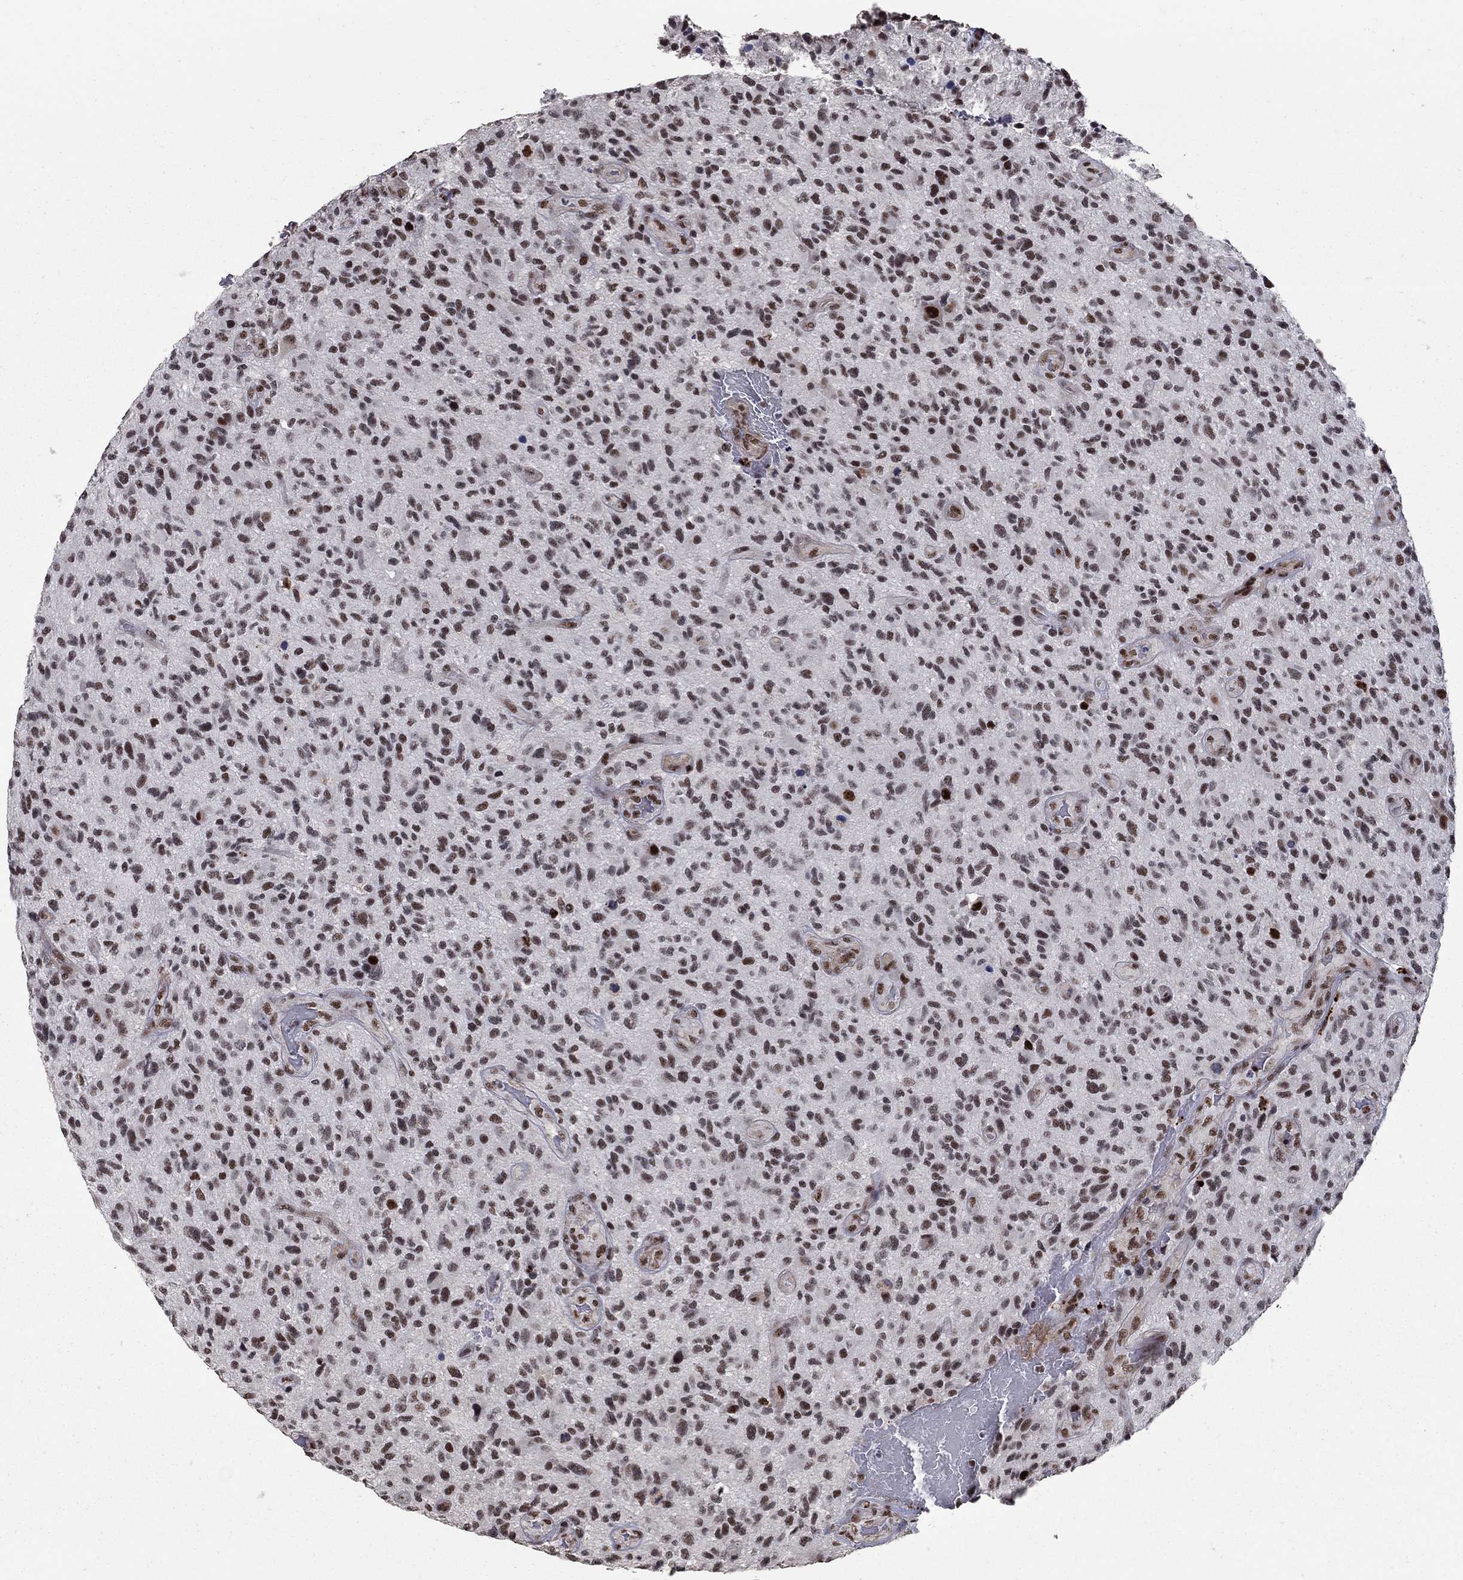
{"staining": {"intensity": "strong", "quantity": "25%-75%", "location": "nuclear"}, "tissue": "glioma", "cell_type": "Tumor cells", "image_type": "cancer", "snomed": [{"axis": "morphology", "description": "Glioma, malignant, High grade"}, {"axis": "topography", "description": "Brain"}], "caption": "Human glioma stained with a brown dye reveals strong nuclear positive positivity in about 25%-75% of tumor cells.", "gene": "PNISR", "patient": {"sex": "male", "age": 47}}